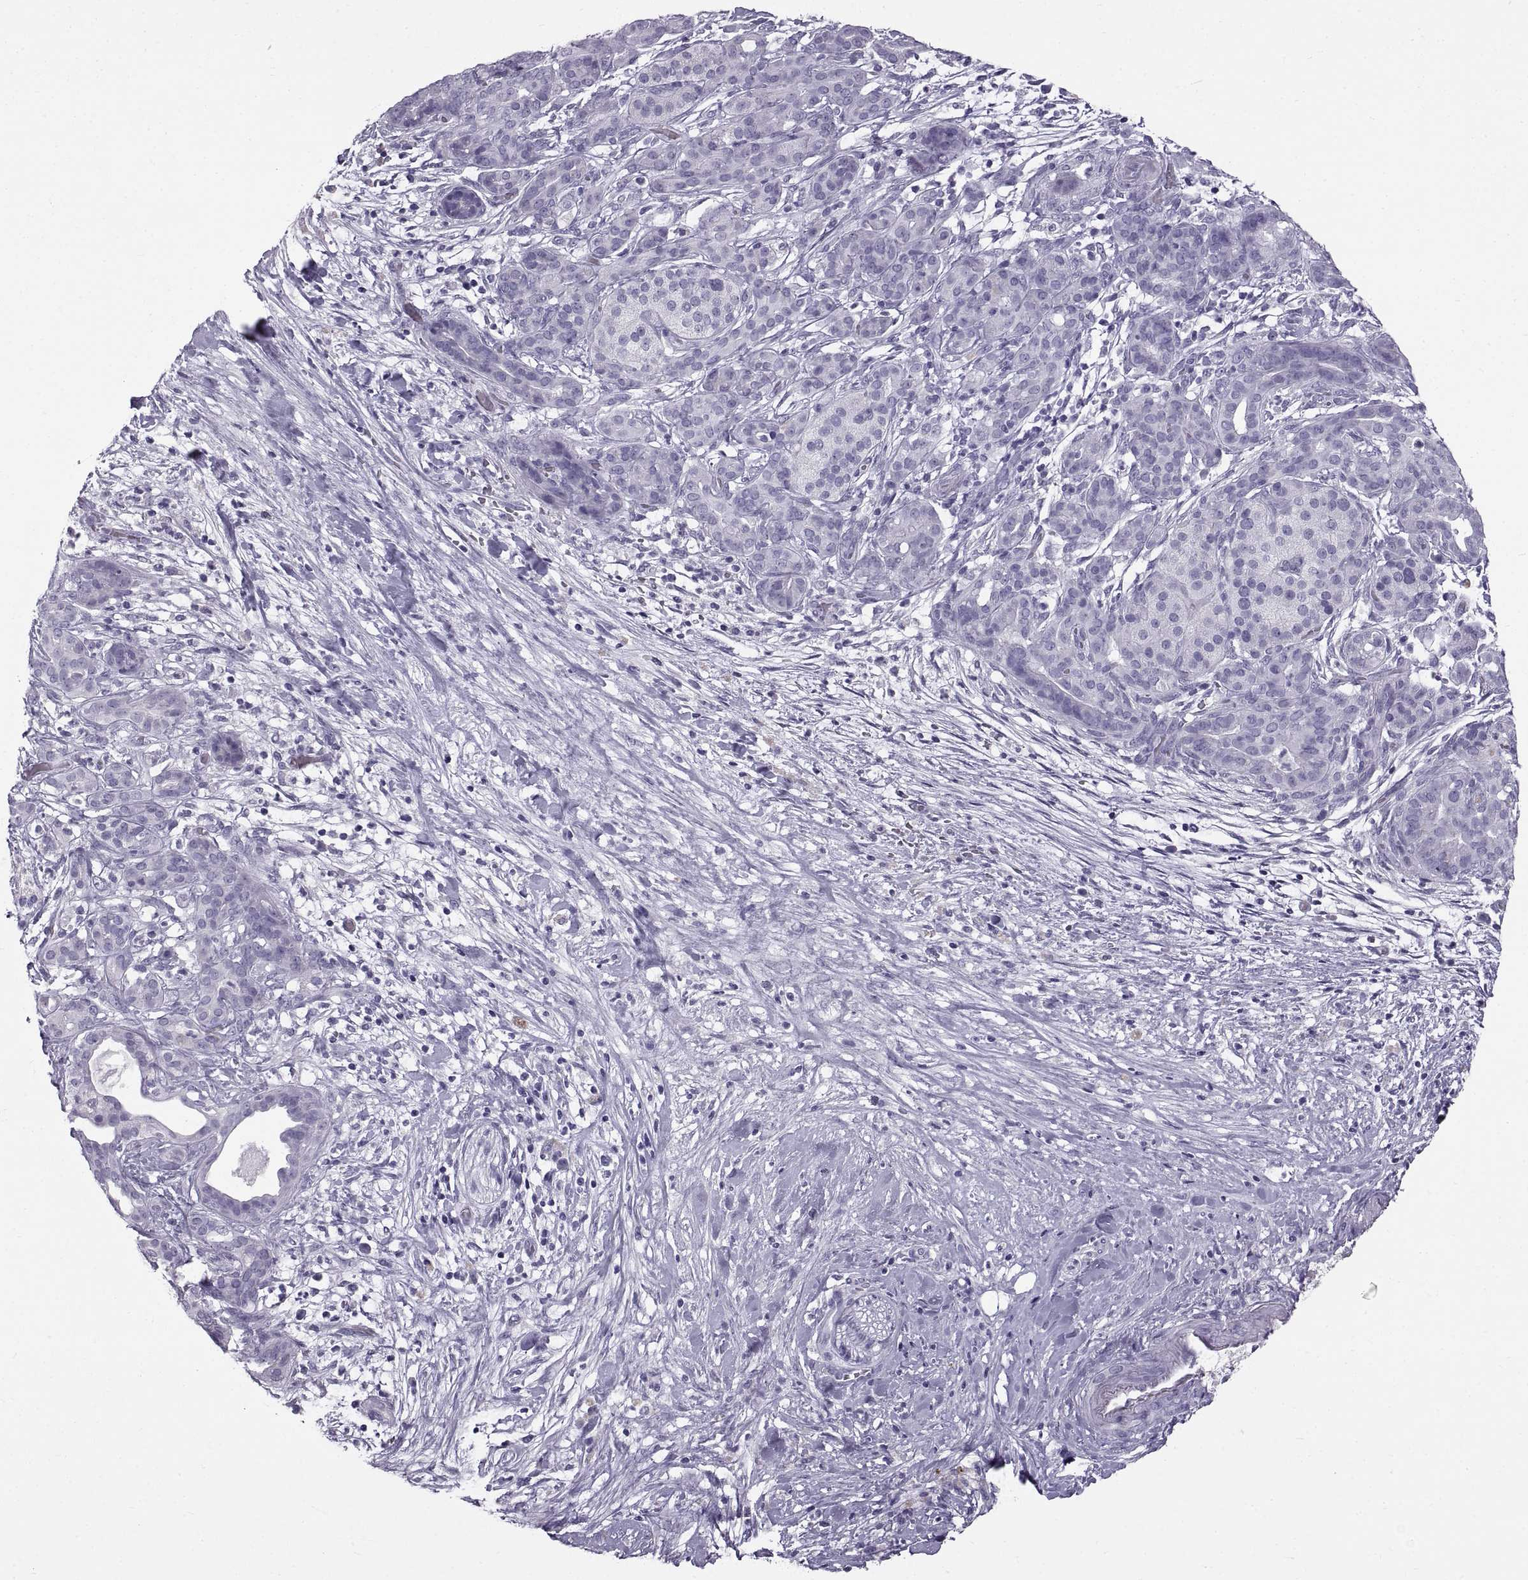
{"staining": {"intensity": "negative", "quantity": "none", "location": "none"}, "tissue": "pancreatic cancer", "cell_type": "Tumor cells", "image_type": "cancer", "snomed": [{"axis": "morphology", "description": "Adenocarcinoma, NOS"}, {"axis": "topography", "description": "Pancreas"}], "caption": "Immunohistochemical staining of pancreatic cancer exhibits no significant staining in tumor cells.", "gene": "WFDC8", "patient": {"sex": "male", "age": 44}}